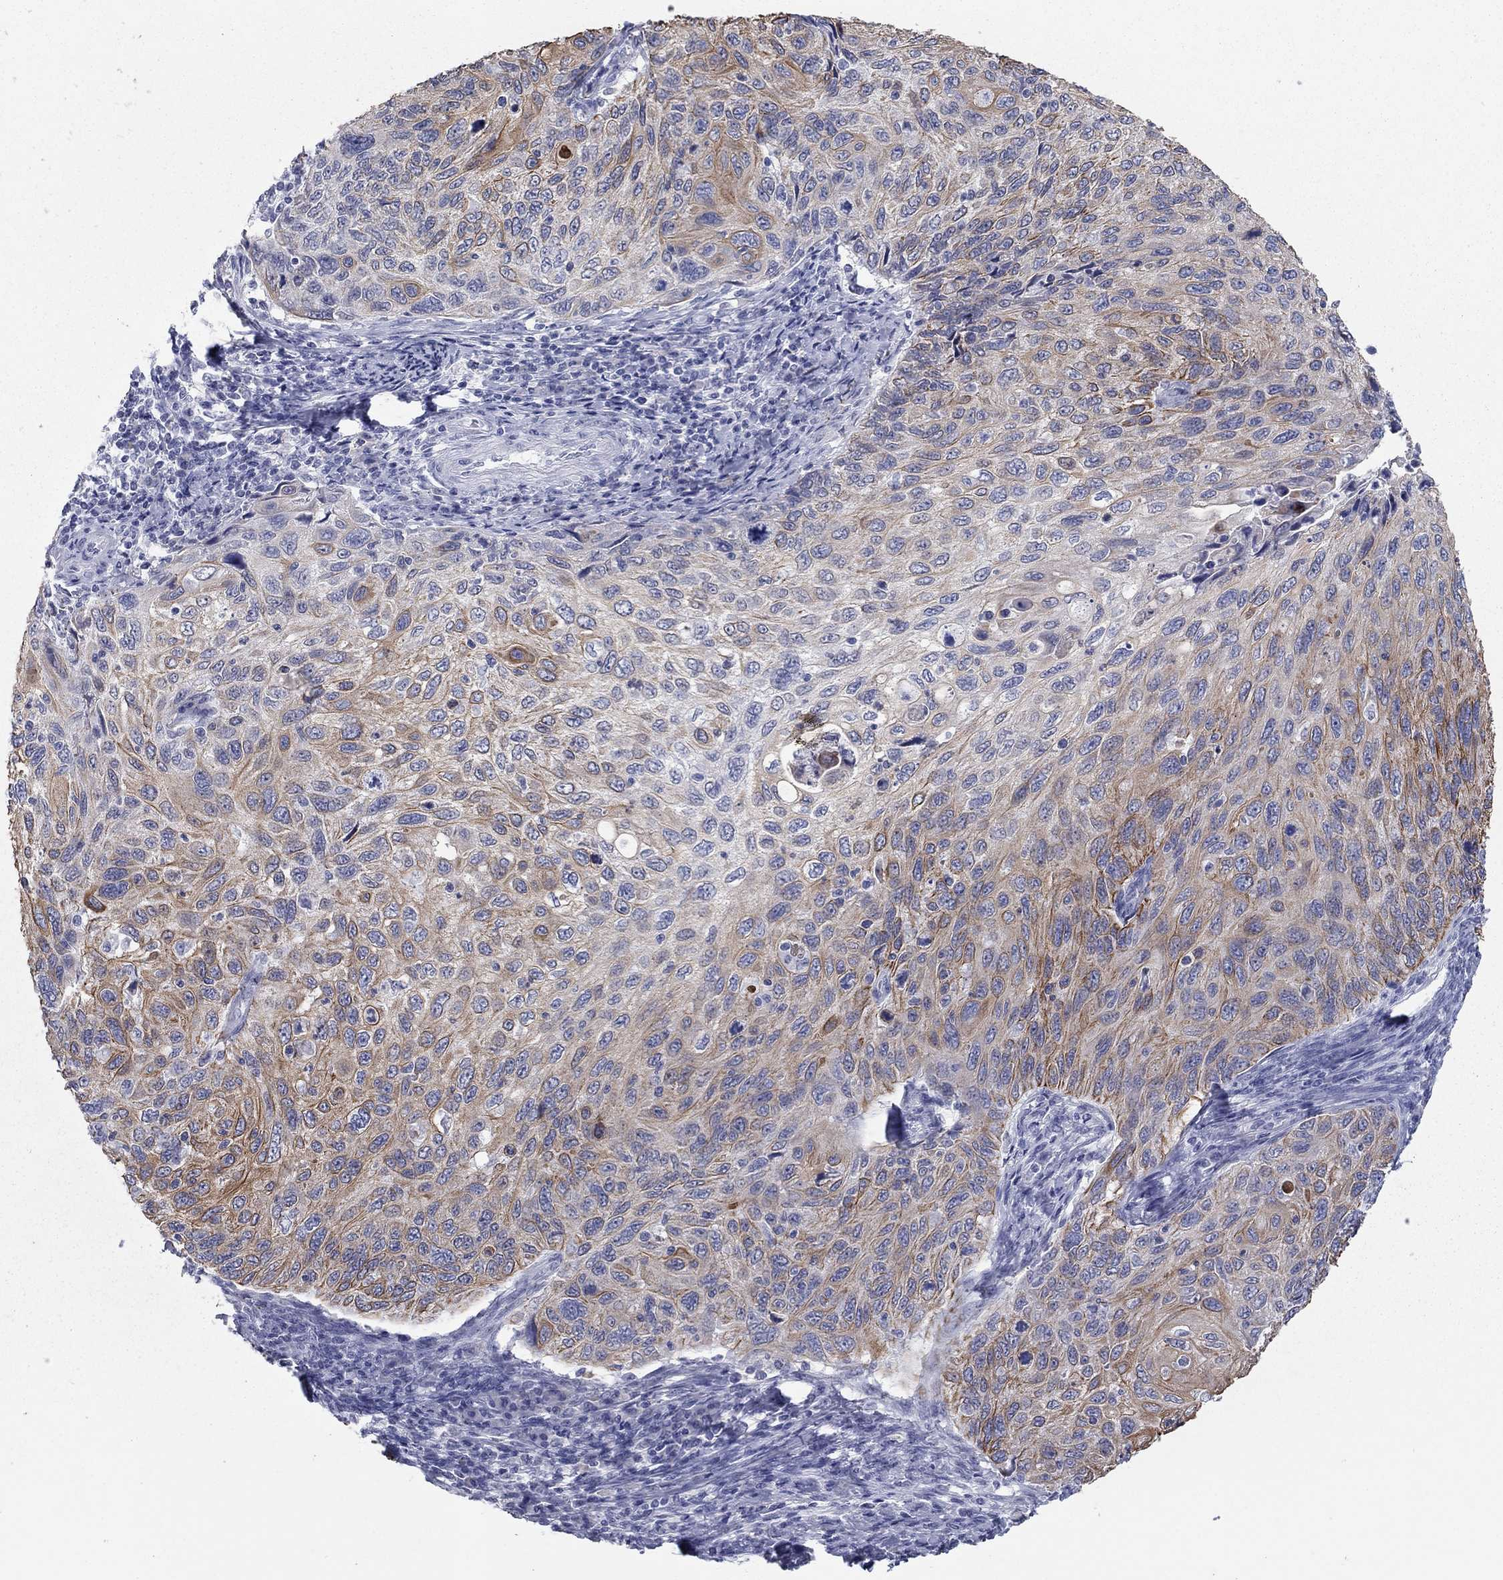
{"staining": {"intensity": "moderate", "quantity": "25%-75%", "location": "cytoplasmic/membranous"}, "tissue": "cervical cancer", "cell_type": "Tumor cells", "image_type": "cancer", "snomed": [{"axis": "morphology", "description": "Squamous cell carcinoma, NOS"}, {"axis": "topography", "description": "Cervix"}], "caption": "Immunohistochemical staining of human cervical cancer demonstrates medium levels of moderate cytoplasmic/membranous protein positivity in about 25%-75% of tumor cells.", "gene": "KRT75", "patient": {"sex": "female", "age": 70}}